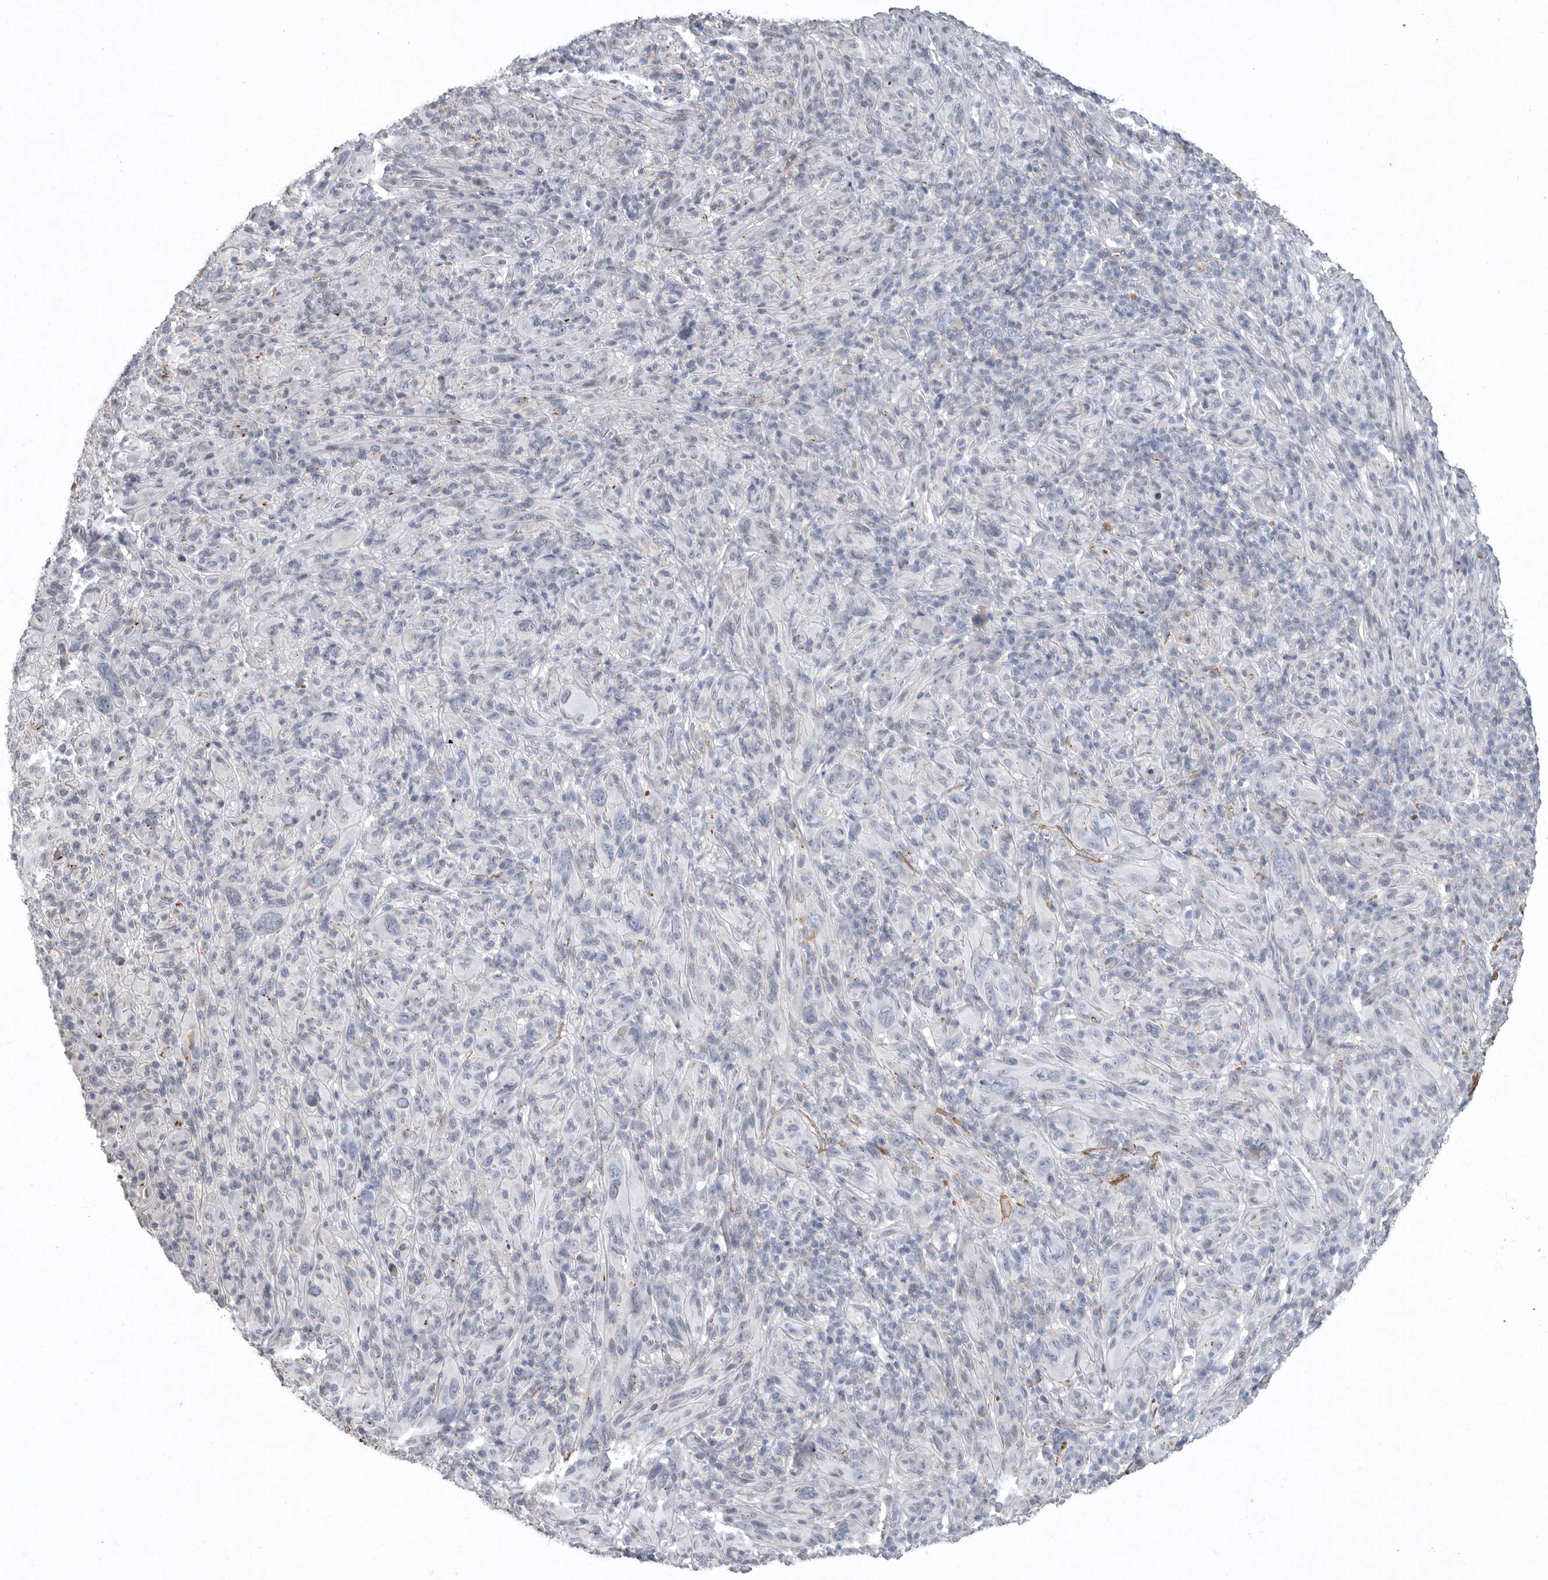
{"staining": {"intensity": "negative", "quantity": "none", "location": "none"}, "tissue": "melanoma", "cell_type": "Tumor cells", "image_type": "cancer", "snomed": [{"axis": "morphology", "description": "Malignant melanoma, NOS"}, {"axis": "topography", "description": "Skin of head"}], "caption": "Image shows no protein positivity in tumor cells of melanoma tissue.", "gene": "CRP", "patient": {"sex": "male", "age": 96}}